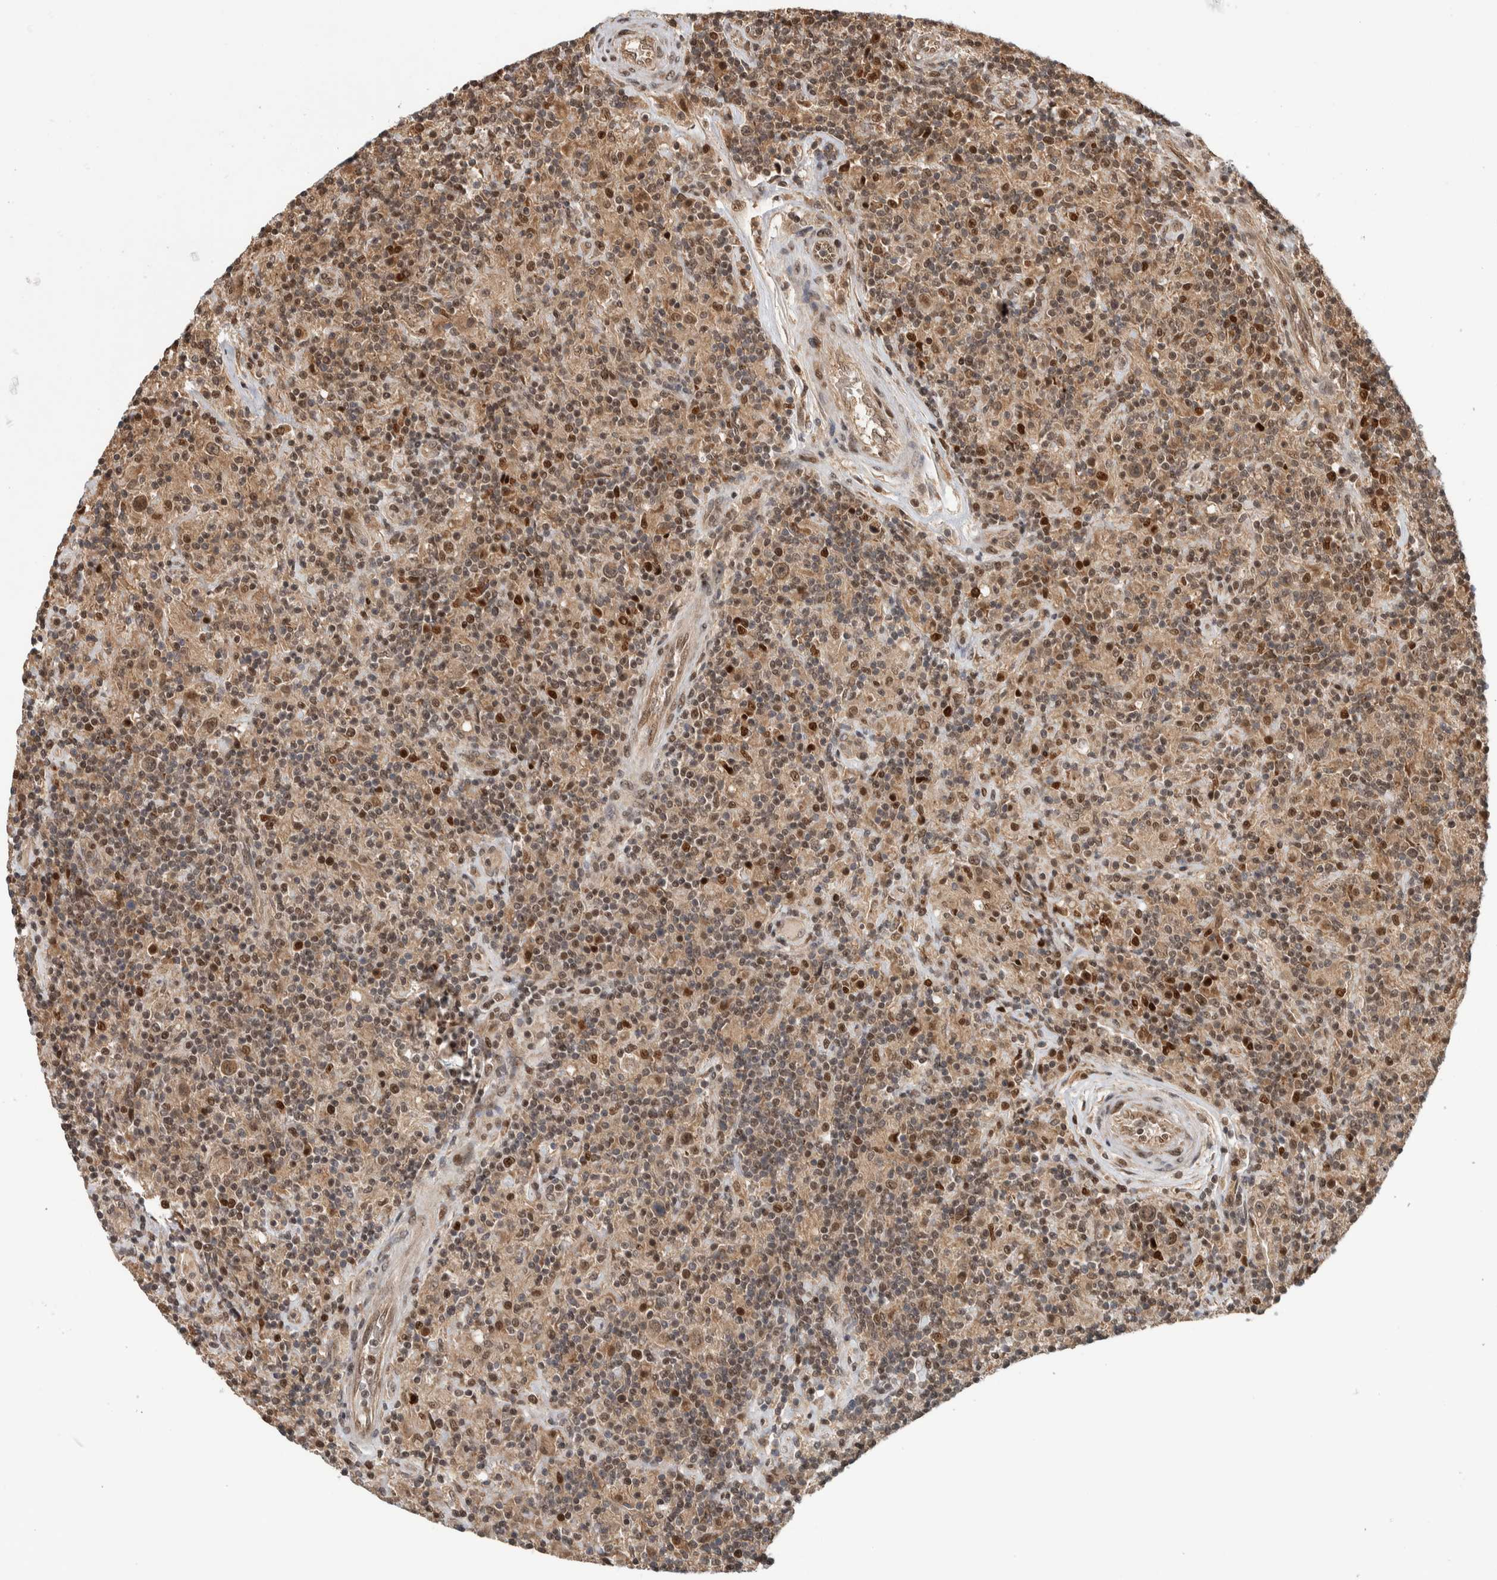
{"staining": {"intensity": "moderate", "quantity": ">75%", "location": "nuclear"}, "tissue": "lymphoma", "cell_type": "Tumor cells", "image_type": "cancer", "snomed": [{"axis": "morphology", "description": "Hodgkin's disease, NOS"}, {"axis": "topography", "description": "Lymph node"}], "caption": "Immunohistochemical staining of lymphoma reveals medium levels of moderate nuclear protein positivity in about >75% of tumor cells. (DAB = brown stain, brightfield microscopy at high magnification).", "gene": "RPS6KA4", "patient": {"sex": "male", "age": 70}}